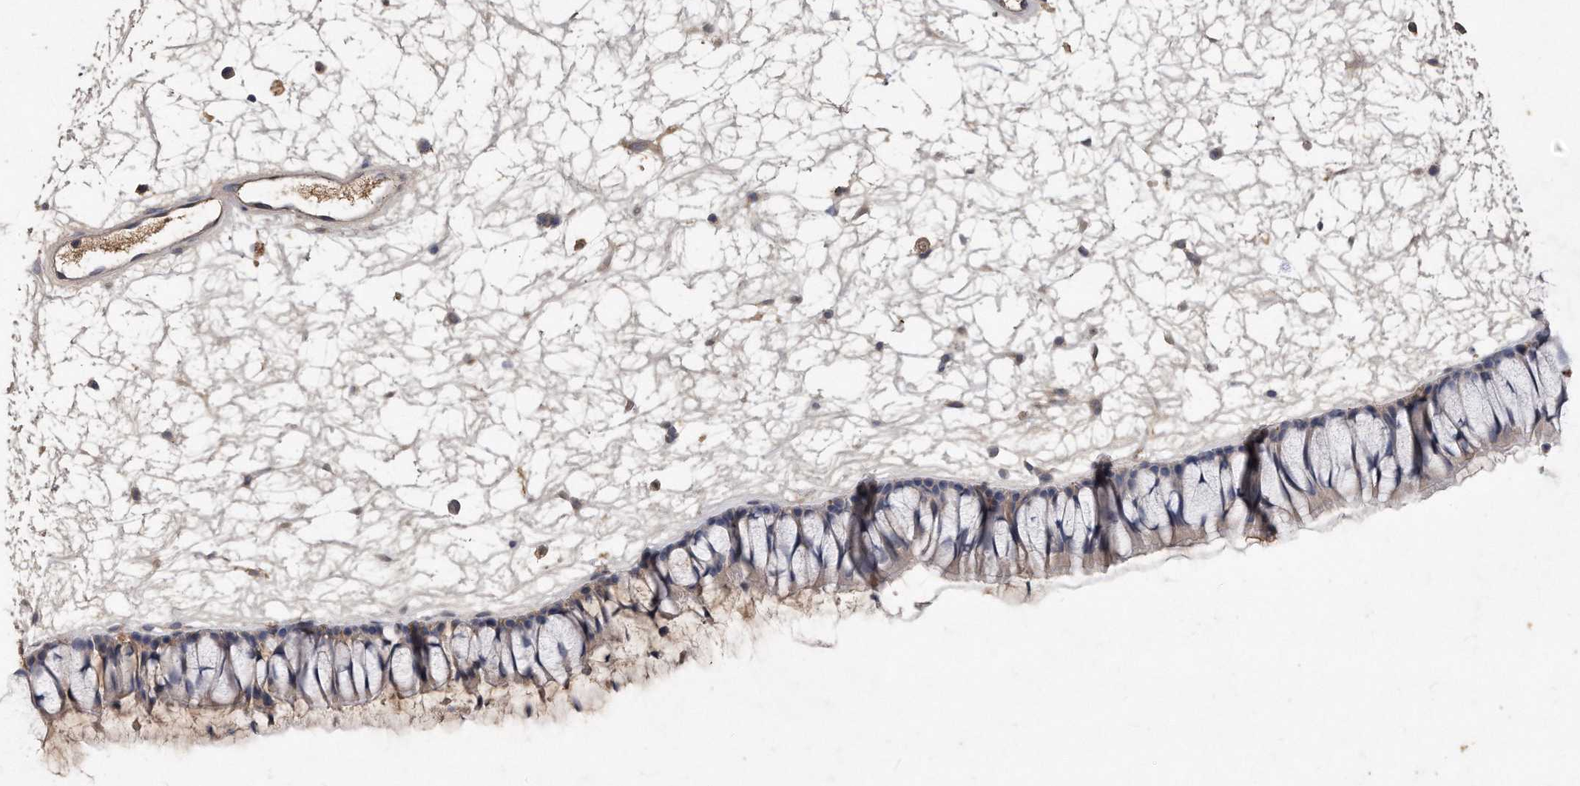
{"staining": {"intensity": "weak", "quantity": "<25%", "location": "cytoplasmic/membranous"}, "tissue": "nasopharynx", "cell_type": "Respiratory epithelial cells", "image_type": "normal", "snomed": [{"axis": "morphology", "description": "Normal tissue, NOS"}, {"axis": "topography", "description": "Nasopharynx"}], "caption": "IHC photomicrograph of benign nasopharynx stained for a protein (brown), which reveals no expression in respiratory epithelial cells.", "gene": "HOMER3", "patient": {"sex": "male", "age": 64}}